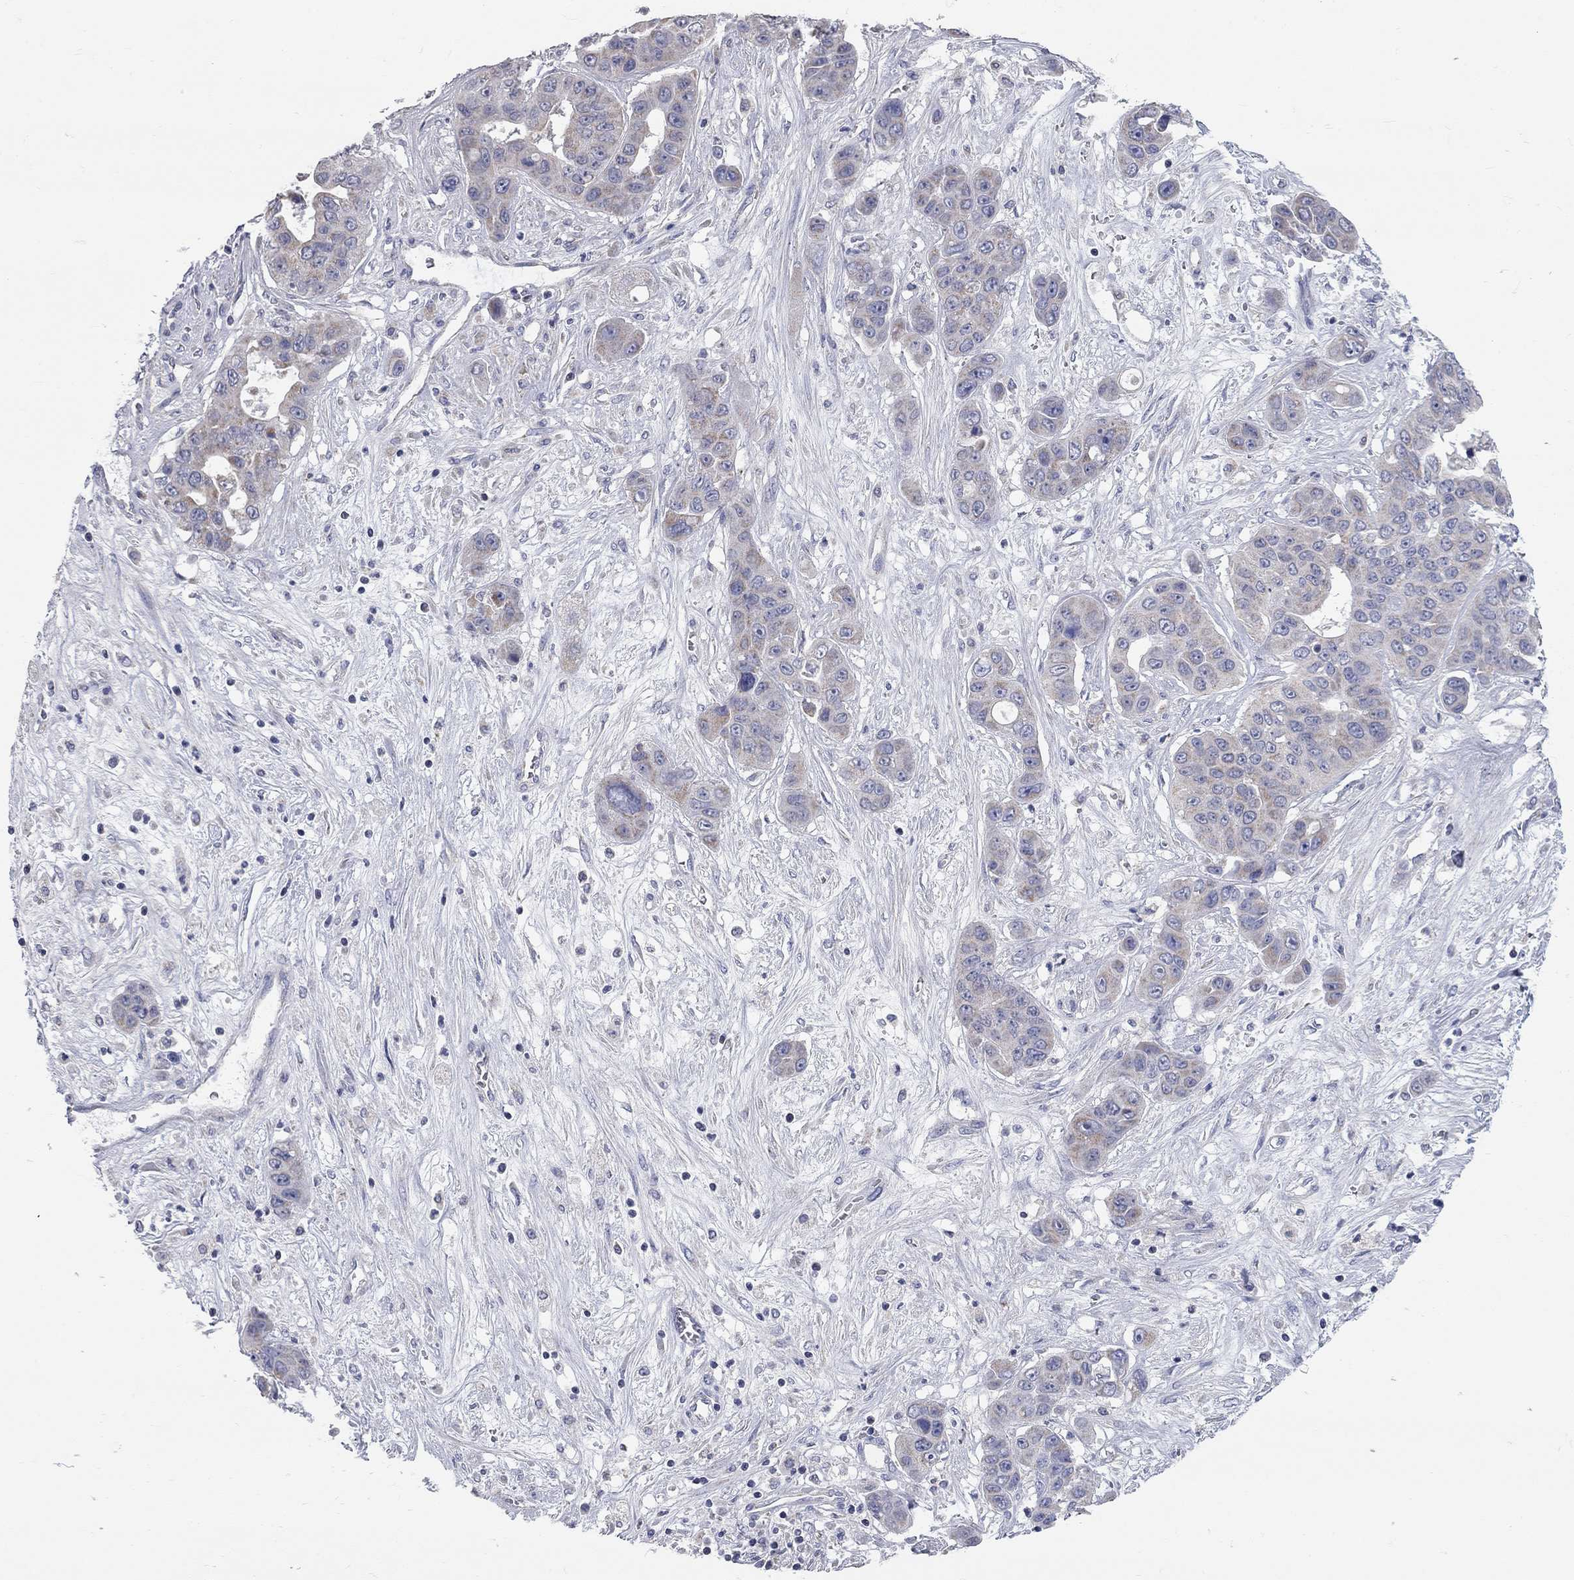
{"staining": {"intensity": "weak", "quantity": "<25%", "location": "cytoplasmic/membranous"}, "tissue": "liver cancer", "cell_type": "Tumor cells", "image_type": "cancer", "snomed": [{"axis": "morphology", "description": "Cholangiocarcinoma"}, {"axis": "topography", "description": "Liver"}], "caption": "High magnification brightfield microscopy of liver cancer (cholangiocarcinoma) stained with DAB (brown) and counterstained with hematoxylin (blue): tumor cells show no significant positivity.", "gene": "CFAP161", "patient": {"sex": "female", "age": 52}}